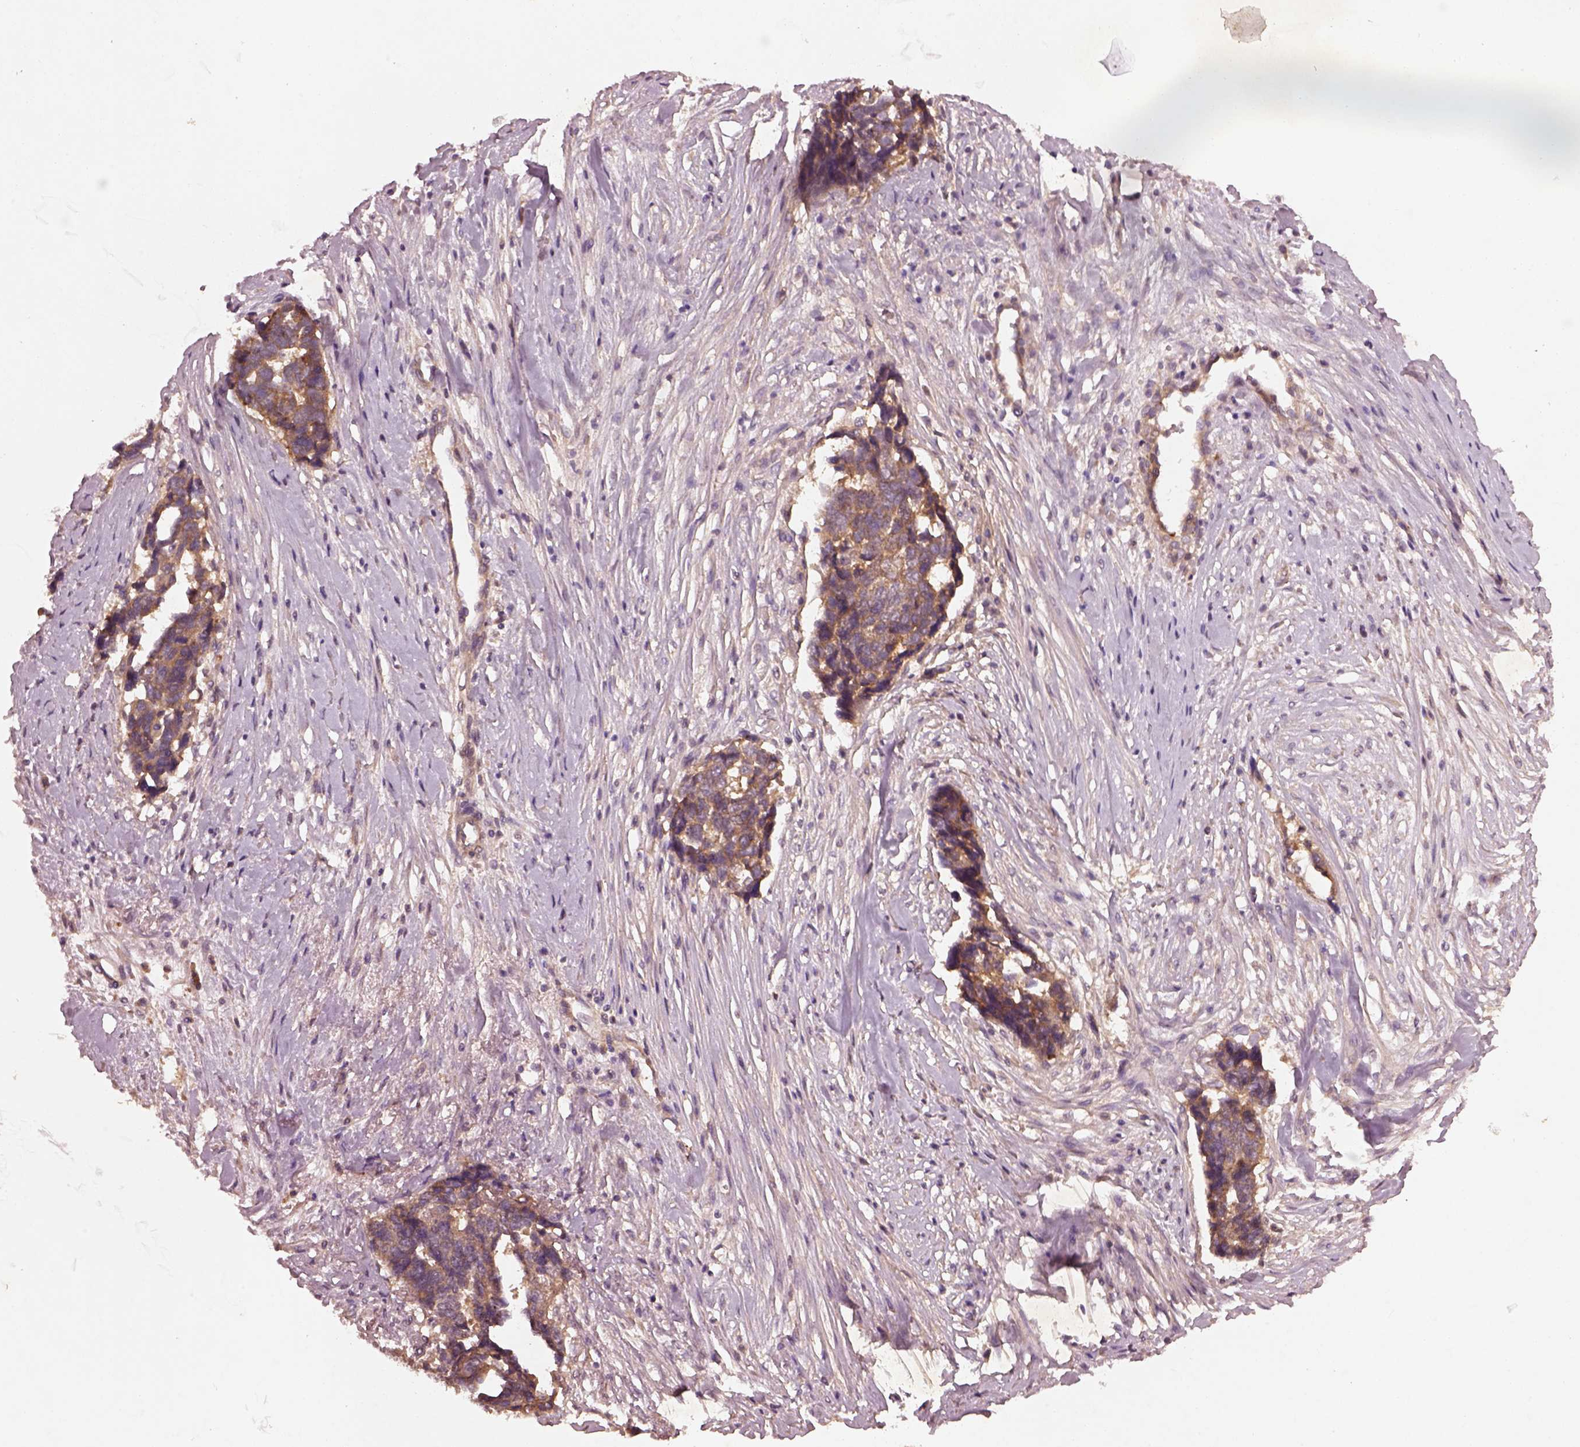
{"staining": {"intensity": "moderate", "quantity": ">75%", "location": "cytoplasmic/membranous"}, "tissue": "ovarian cancer", "cell_type": "Tumor cells", "image_type": "cancer", "snomed": [{"axis": "morphology", "description": "Cystadenocarcinoma, serous, NOS"}, {"axis": "topography", "description": "Ovary"}], "caption": "High-magnification brightfield microscopy of ovarian cancer (serous cystadenocarcinoma) stained with DAB (brown) and counterstained with hematoxylin (blue). tumor cells exhibit moderate cytoplasmic/membranous positivity is appreciated in approximately>75% of cells.", "gene": "FAM234A", "patient": {"sex": "female", "age": 69}}